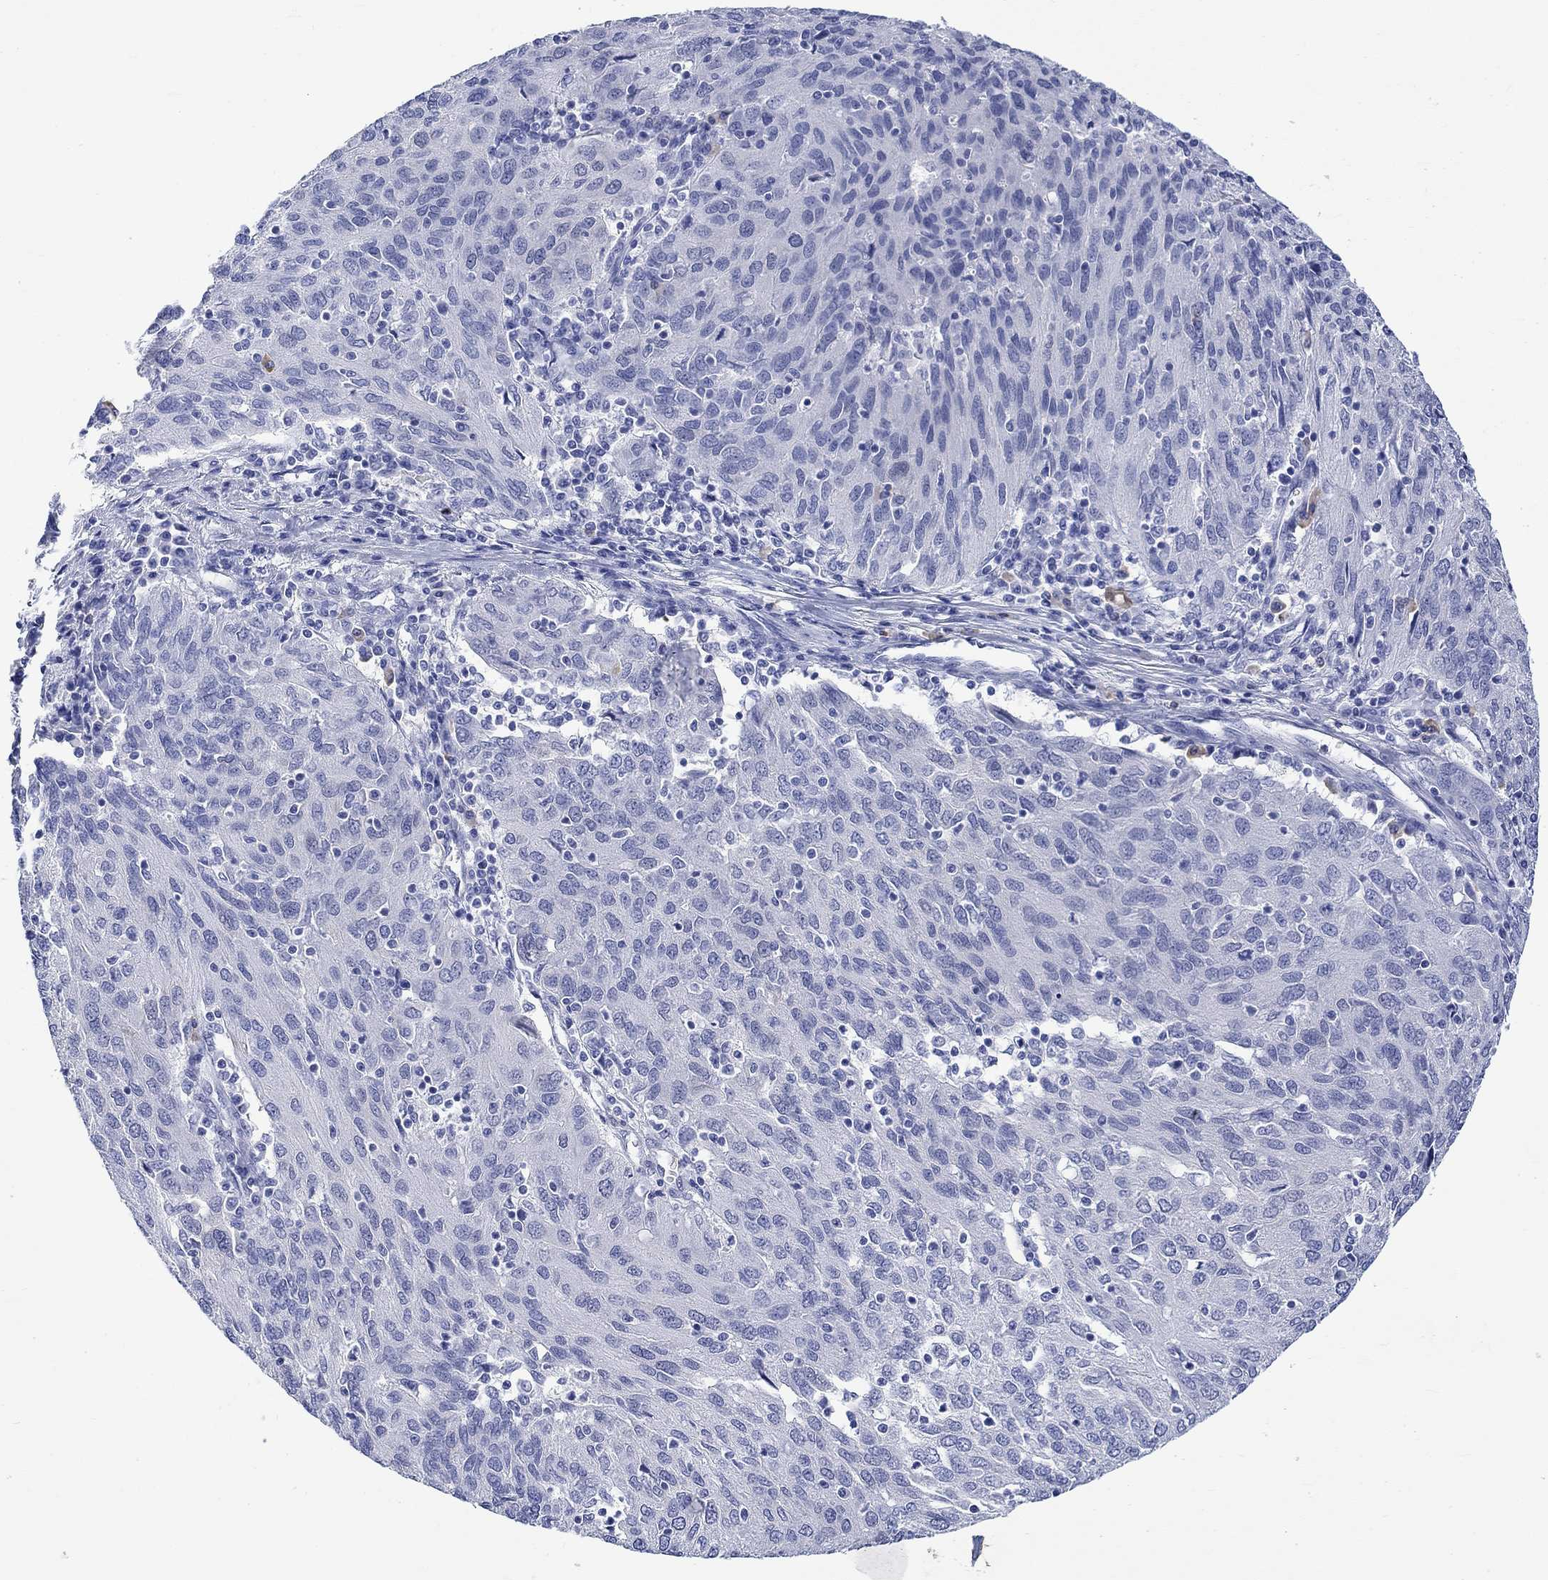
{"staining": {"intensity": "negative", "quantity": "none", "location": "none"}, "tissue": "ovarian cancer", "cell_type": "Tumor cells", "image_type": "cancer", "snomed": [{"axis": "morphology", "description": "Carcinoma, endometroid"}, {"axis": "topography", "description": "Ovary"}], "caption": "Histopathology image shows no protein expression in tumor cells of ovarian cancer (endometroid carcinoma) tissue.", "gene": "MSI1", "patient": {"sex": "female", "age": 50}}